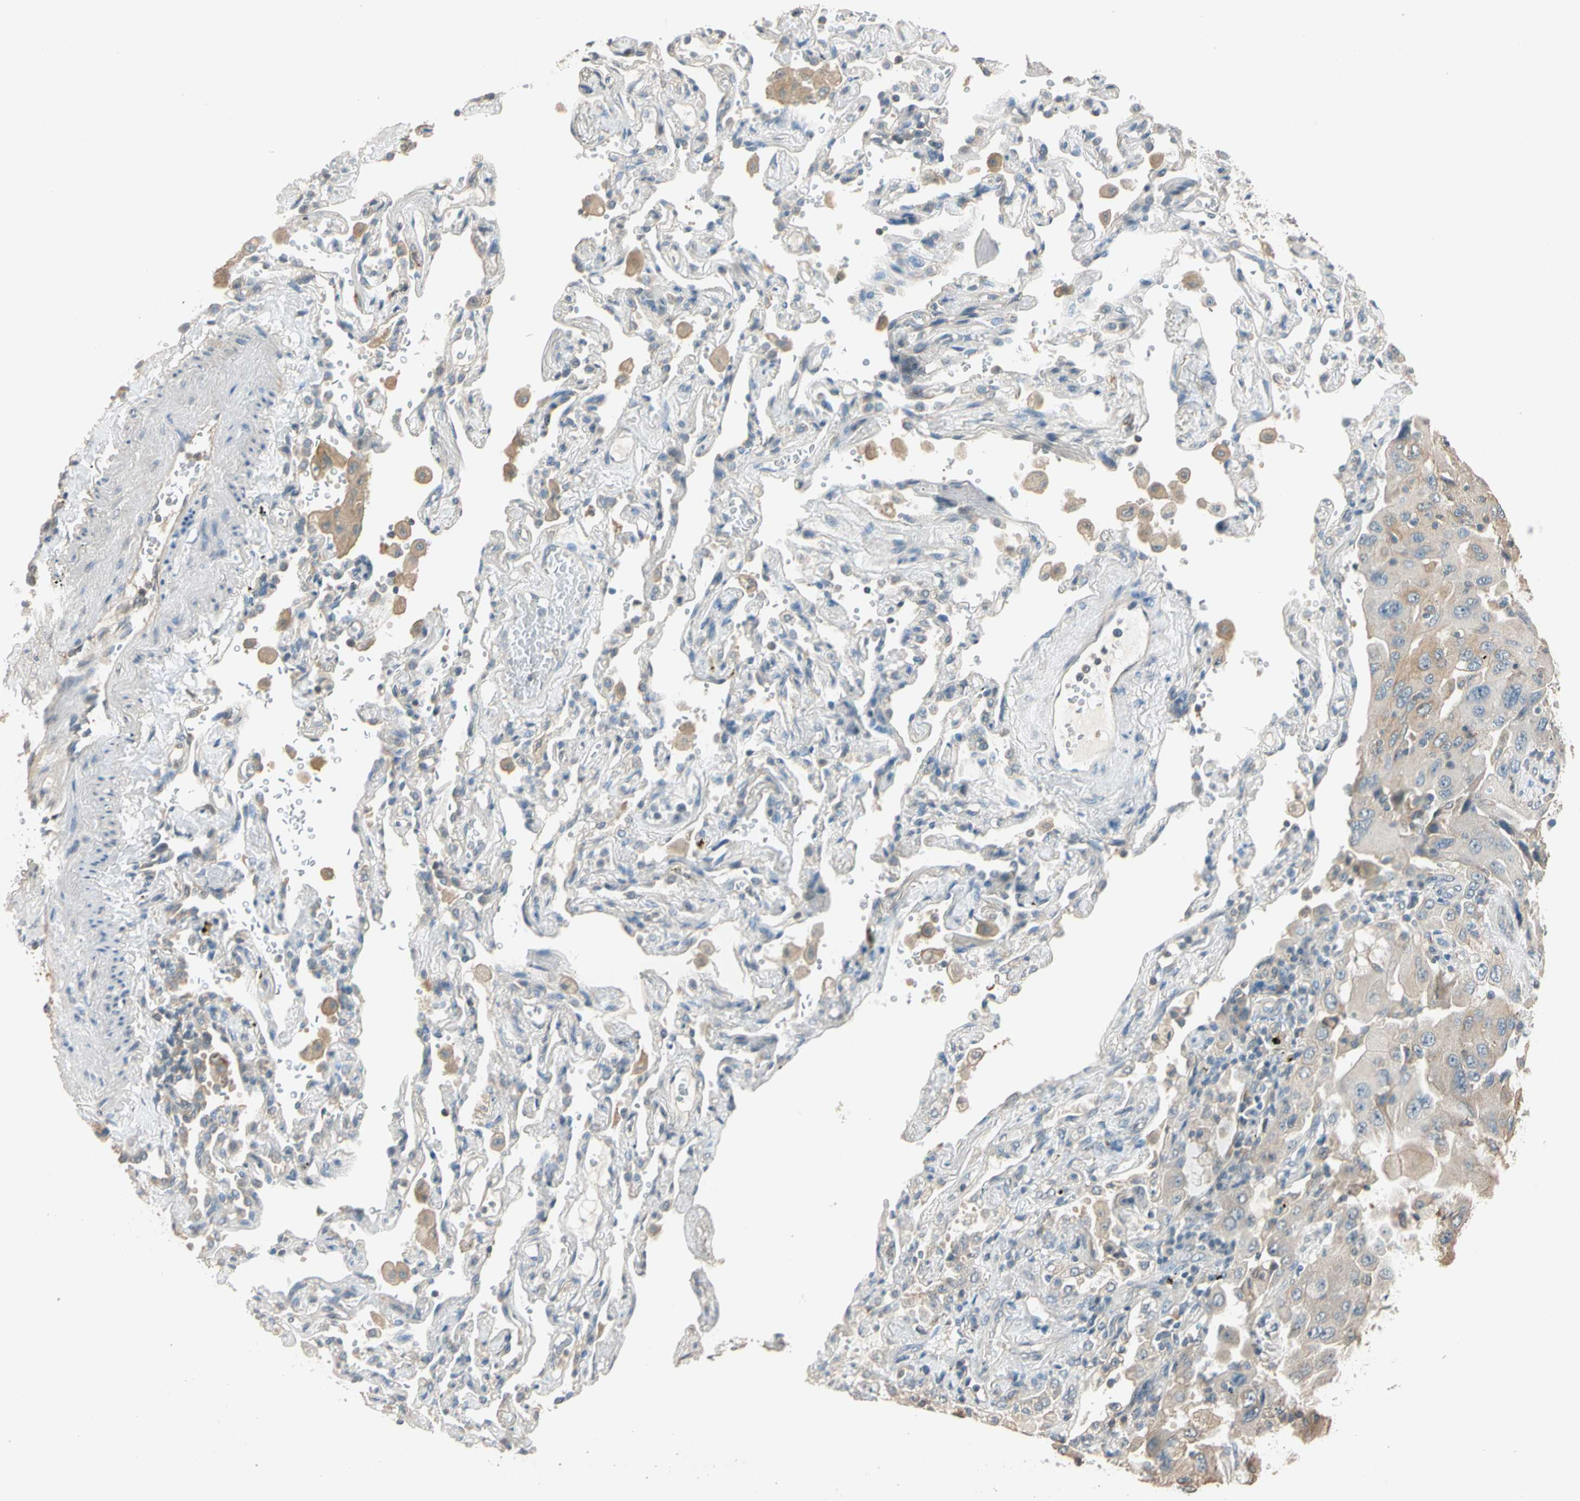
{"staining": {"intensity": "weak", "quantity": ">75%", "location": "cytoplasmic/membranous"}, "tissue": "lung cancer", "cell_type": "Tumor cells", "image_type": "cancer", "snomed": [{"axis": "morphology", "description": "Adenocarcinoma, NOS"}, {"axis": "topography", "description": "Lung"}], "caption": "High-power microscopy captured an immunohistochemistry micrograph of lung cancer, revealing weak cytoplasmic/membranous staining in approximately >75% of tumor cells.", "gene": "MAP3K7", "patient": {"sex": "female", "age": 65}}